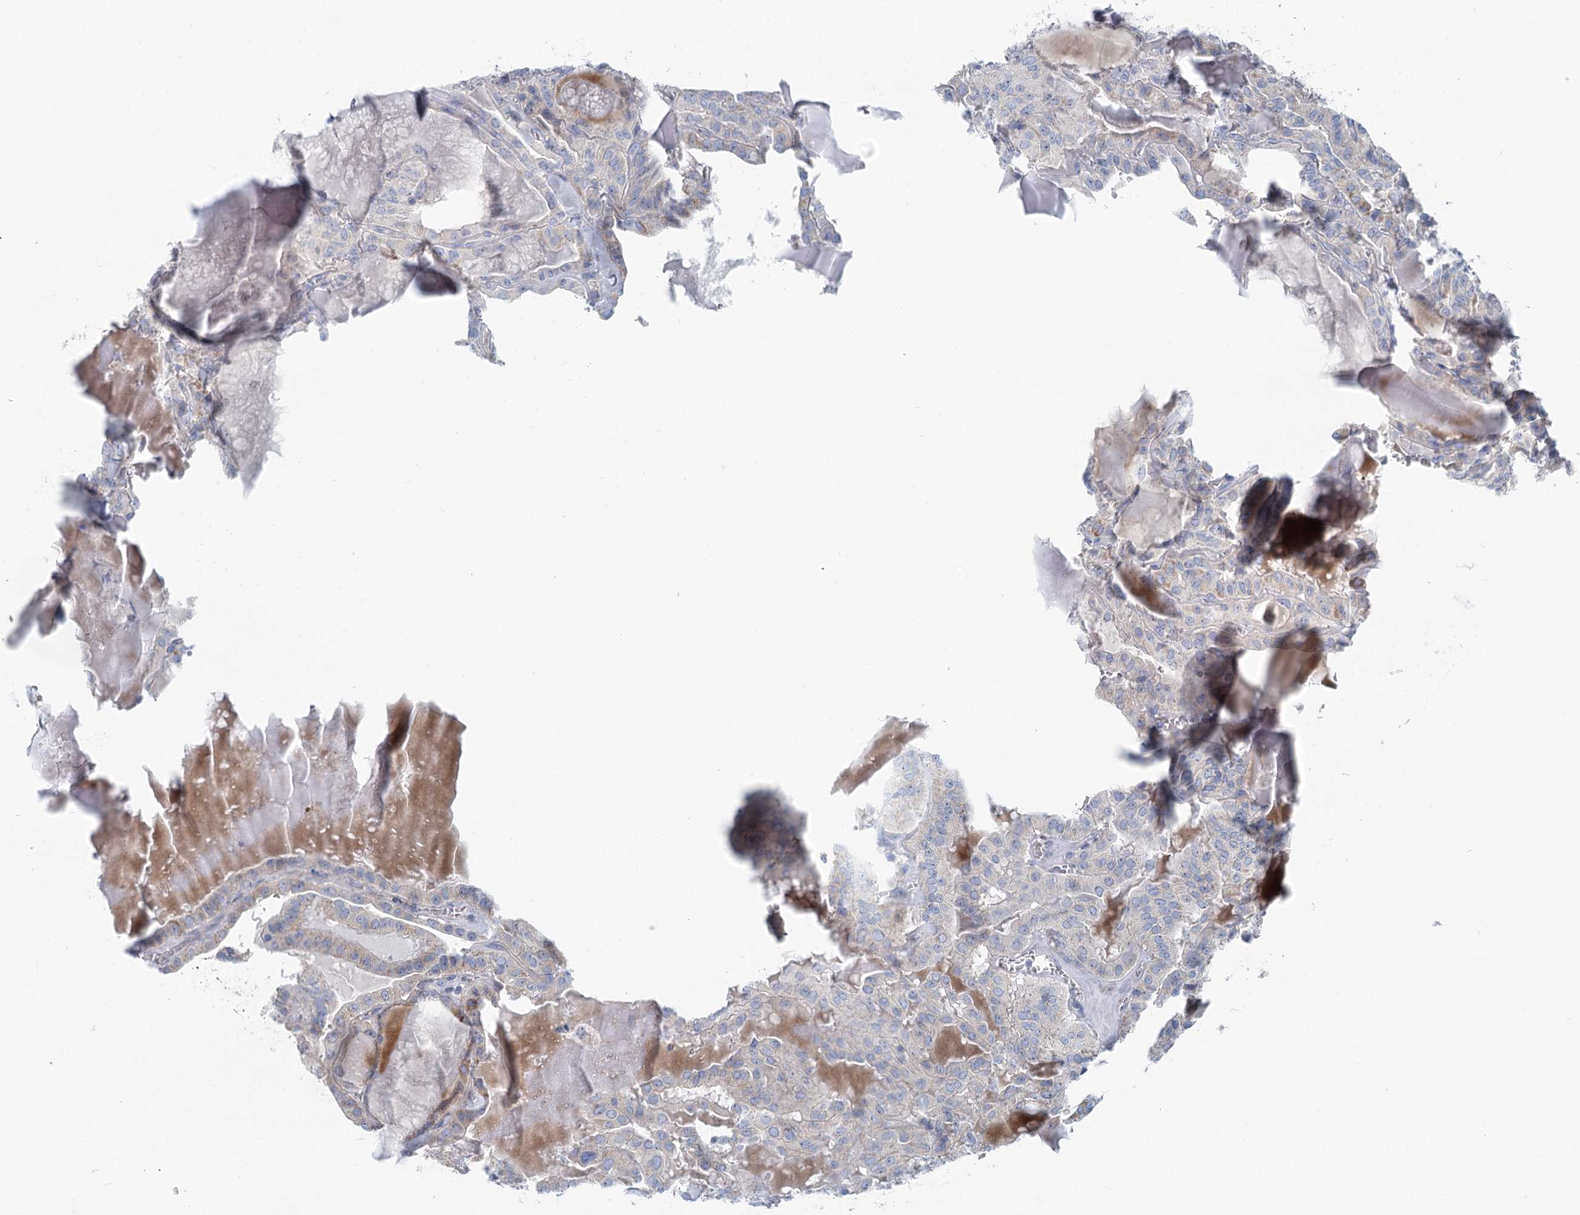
{"staining": {"intensity": "weak", "quantity": "<25%", "location": "cytoplasmic/membranous"}, "tissue": "thyroid cancer", "cell_type": "Tumor cells", "image_type": "cancer", "snomed": [{"axis": "morphology", "description": "Papillary adenocarcinoma, NOS"}, {"axis": "topography", "description": "Thyroid gland"}], "caption": "High magnification brightfield microscopy of thyroid cancer (papillary adenocarcinoma) stained with DAB (3,3'-diaminobenzidine) (brown) and counterstained with hematoxylin (blue): tumor cells show no significant expression.", "gene": "MARK2", "patient": {"sex": "male", "age": 52}}